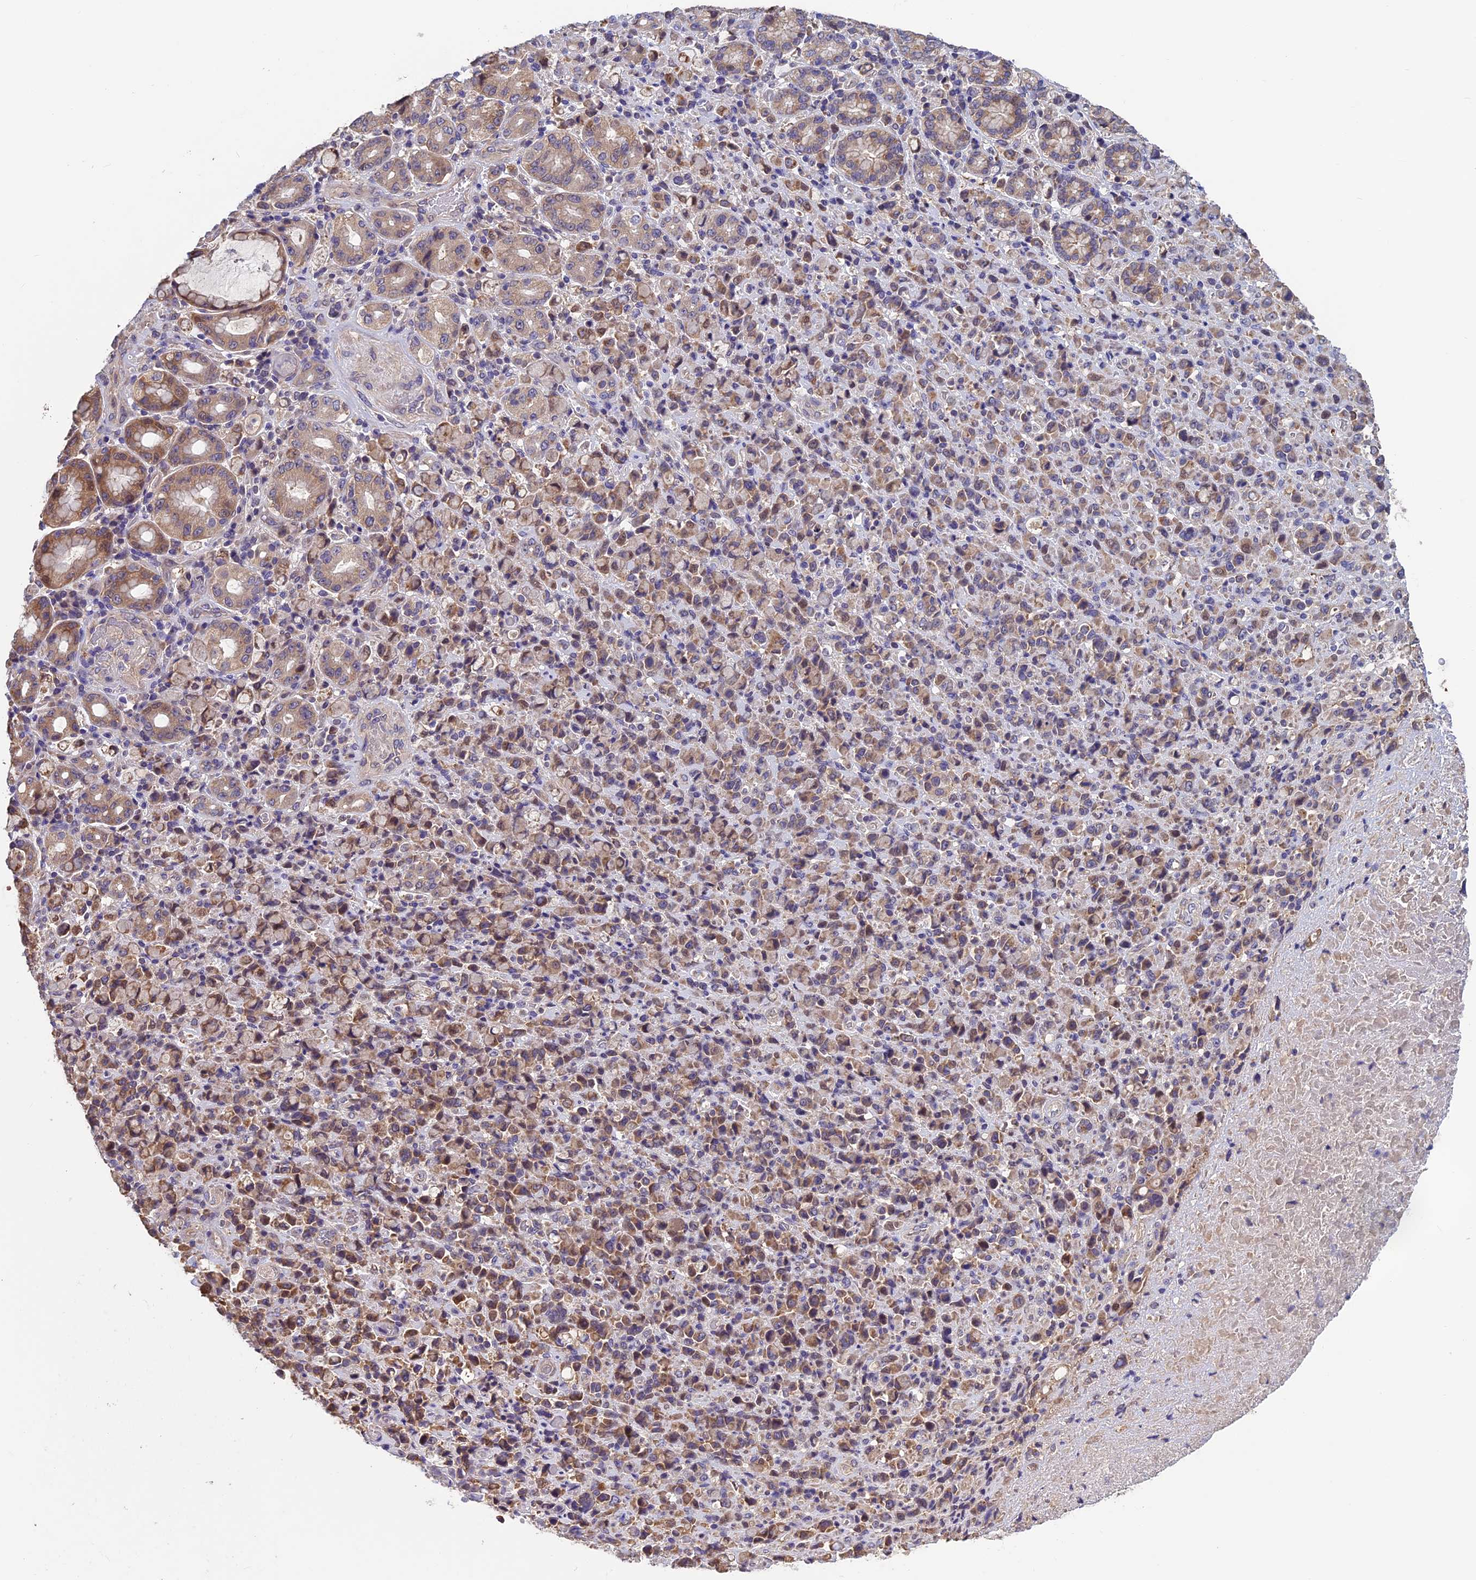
{"staining": {"intensity": "moderate", "quantity": "25%-75%", "location": "cytoplasmic/membranous"}, "tissue": "stomach cancer", "cell_type": "Tumor cells", "image_type": "cancer", "snomed": [{"axis": "morphology", "description": "Normal tissue, NOS"}, {"axis": "morphology", "description": "Adenocarcinoma, NOS"}, {"axis": "topography", "description": "Stomach"}], "caption": "A photomicrograph of stomach adenocarcinoma stained for a protein demonstrates moderate cytoplasmic/membranous brown staining in tumor cells.", "gene": "HECA", "patient": {"sex": "female", "age": 79}}